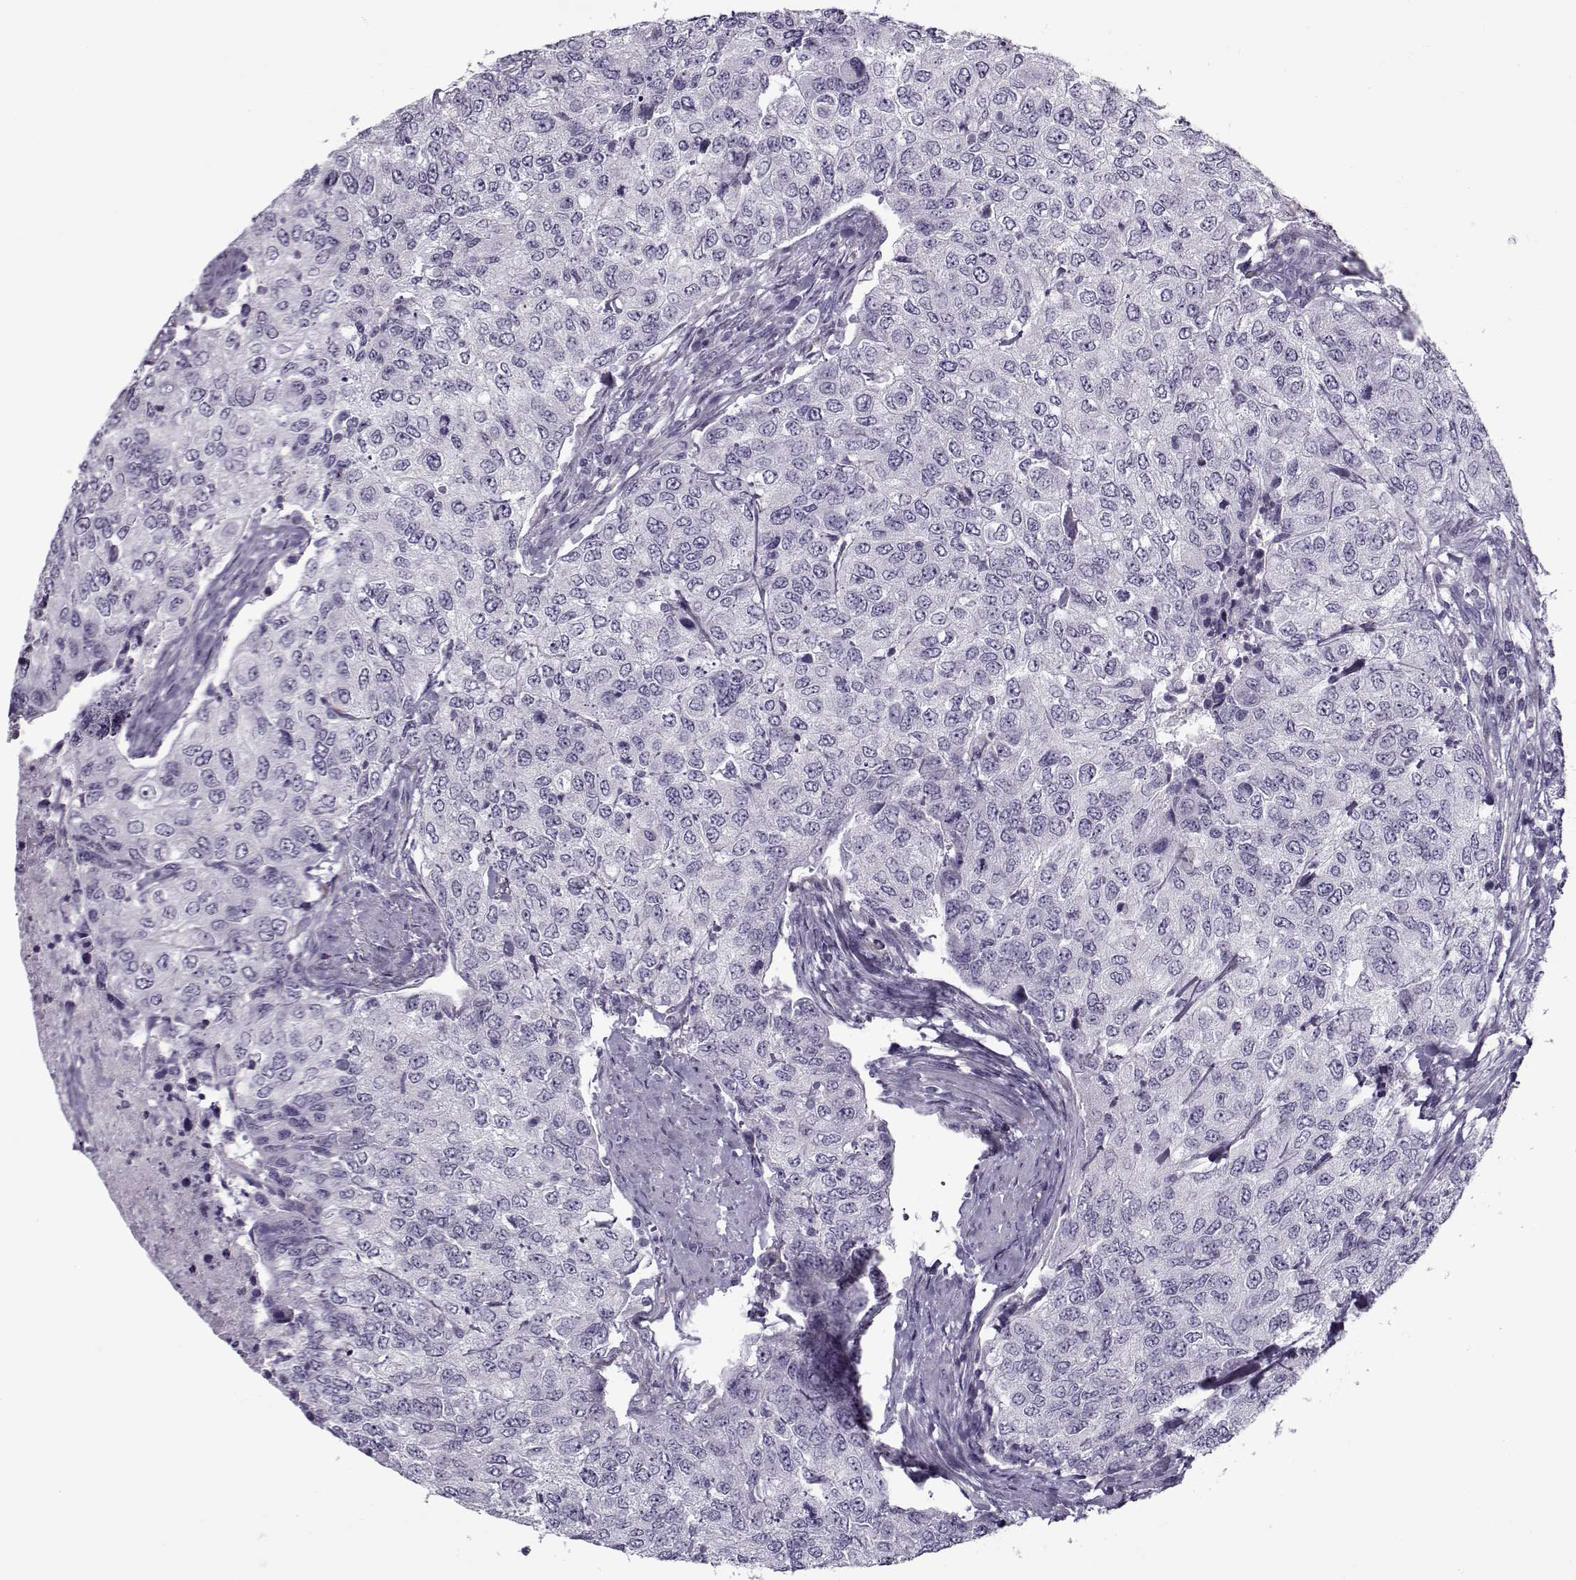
{"staining": {"intensity": "negative", "quantity": "none", "location": "none"}, "tissue": "urothelial cancer", "cell_type": "Tumor cells", "image_type": "cancer", "snomed": [{"axis": "morphology", "description": "Urothelial carcinoma, High grade"}, {"axis": "topography", "description": "Urinary bladder"}], "caption": "This is an immunohistochemistry (IHC) histopathology image of high-grade urothelial carcinoma. There is no staining in tumor cells.", "gene": "GAGE2A", "patient": {"sex": "female", "age": 78}}